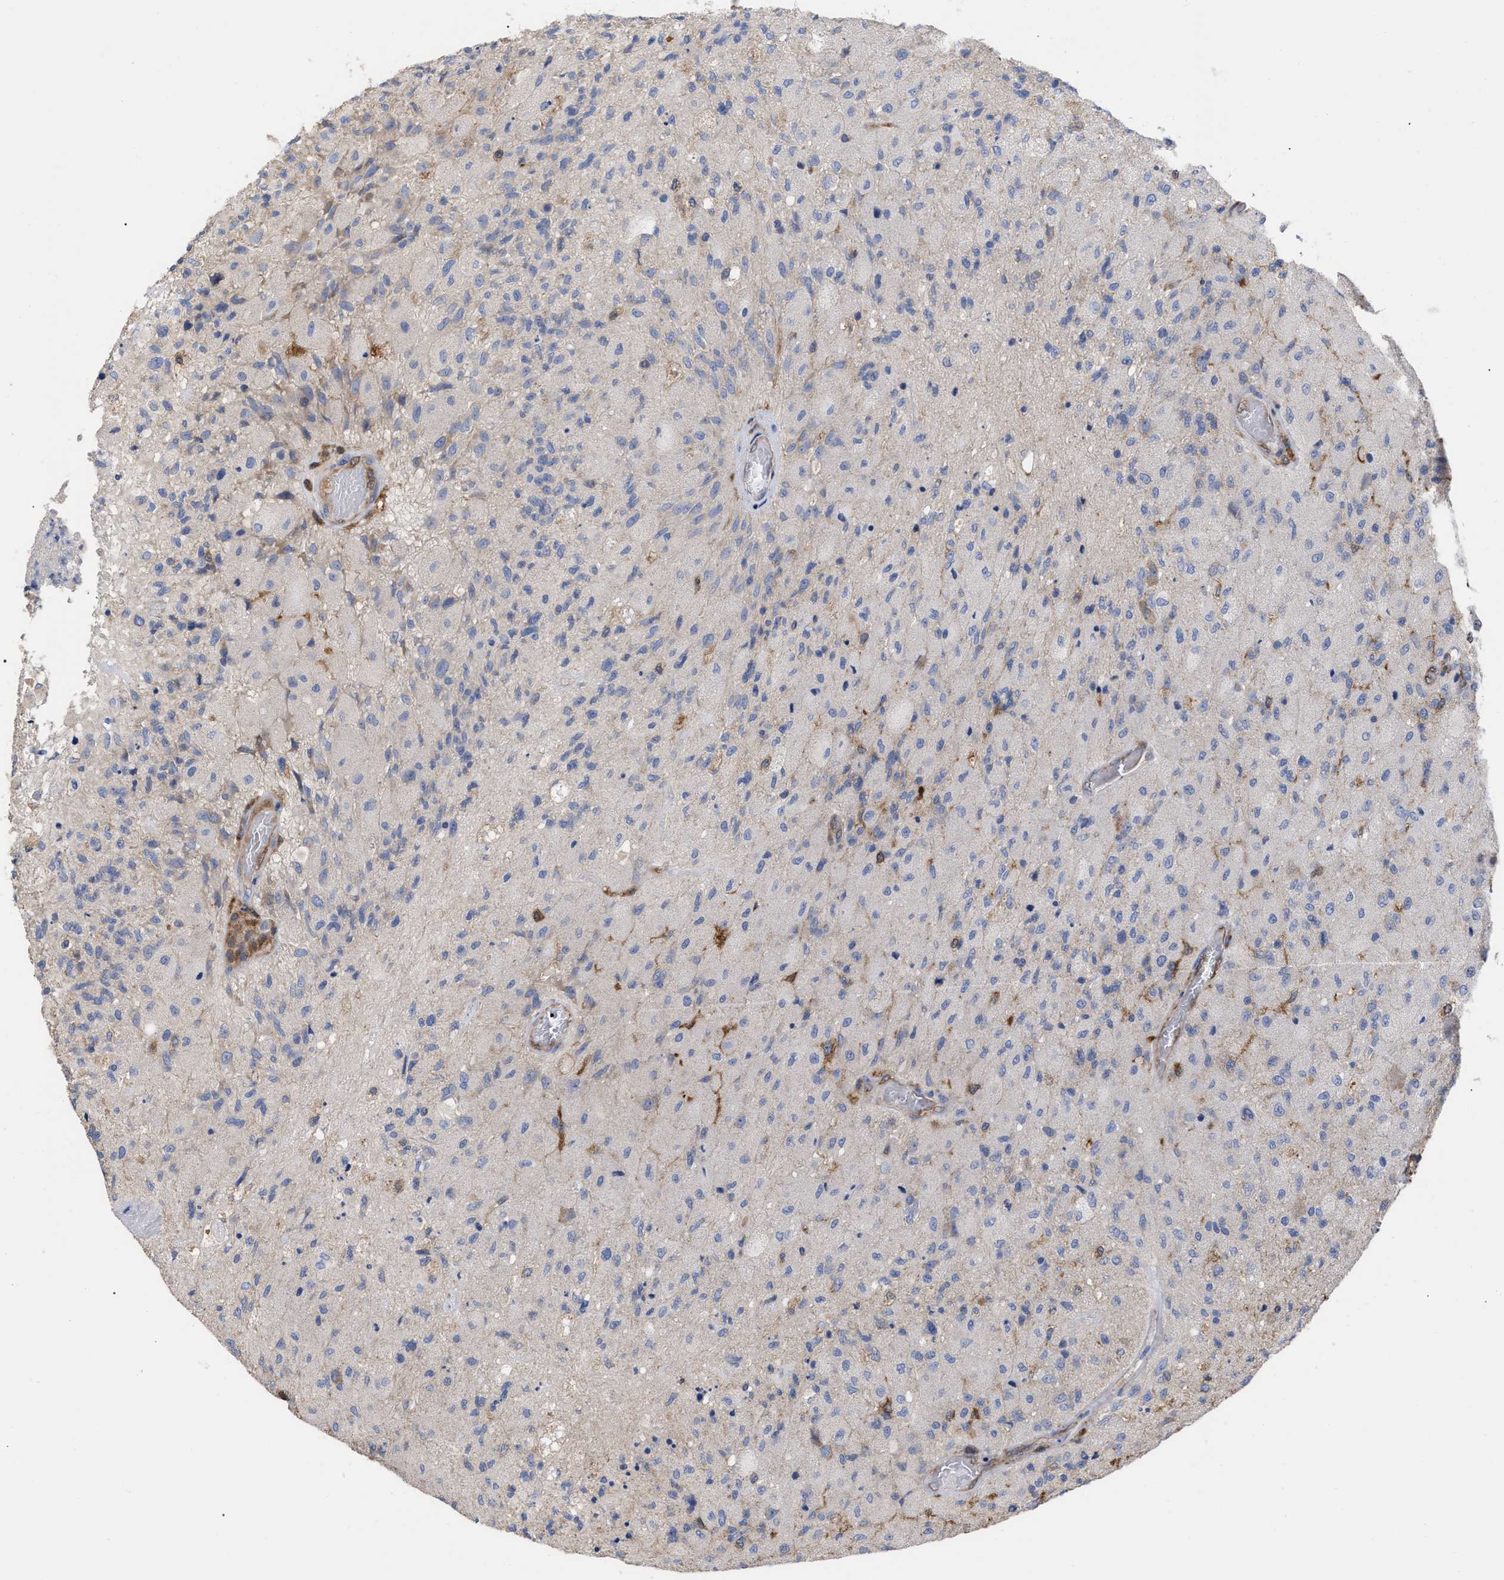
{"staining": {"intensity": "negative", "quantity": "none", "location": "none"}, "tissue": "glioma", "cell_type": "Tumor cells", "image_type": "cancer", "snomed": [{"axis": "morphology", "description": "Normal tissue, NOS"}, {"axis": "morphology", "description": "Glioma, malignant, High grade"}, {"axis": "topography", "description": "Cerebral cortex"}], "caption": "Human high-grade glioma (malignant) stained for a protein using IHC reveals no staining in tumor cells.", "gene": "GIMAP4", "patient": {"sex": "male", "age": 77}}